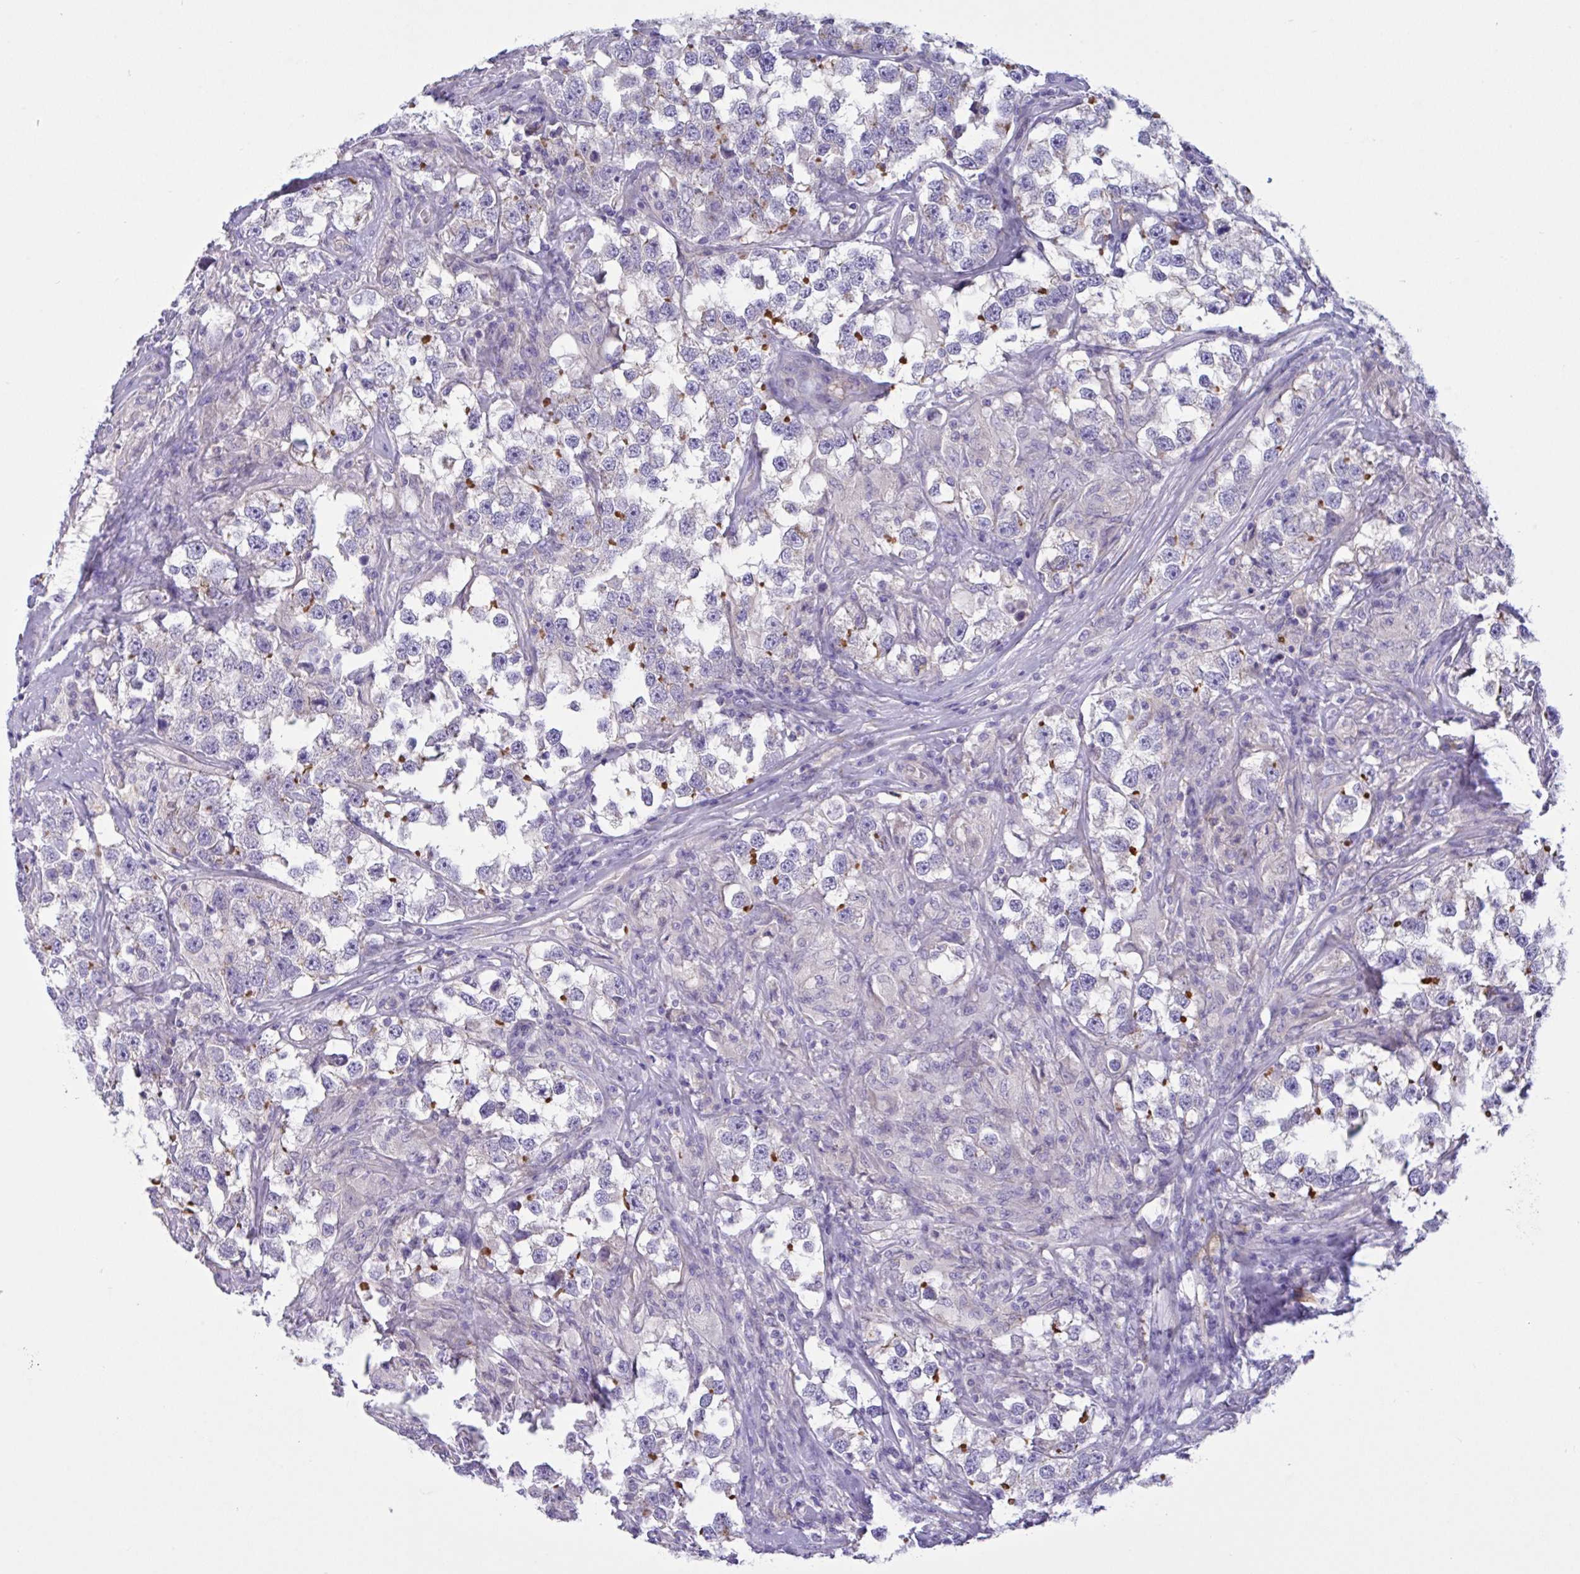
{"staining": {"intensity": "strong", "quantity": "<25%", "location": "cytoplasmic/membranous"}, "tissue": "testis cancer", "cell_type": "Tumor cells", "image_type": "cancer", "snomed": [{"axis": "morphology", "description": "Seminoma, NOS"}, {"axis": "topography", "description": "Testis"}], "caption": "Testis cancer (seminoma) tissue displays strong cytoplasmic/membranous staining in approximately <25% of tumor cells, visualized by immunohistochemistry. The staining is performed using DAB (3,3'-diaminobenzidine) brown chromogen to label protein expression. The nuclei are counter-stained blue using hematoxylin.", "gene": "SLC66A1", "patient": {"sex": "male", "age": 46}}